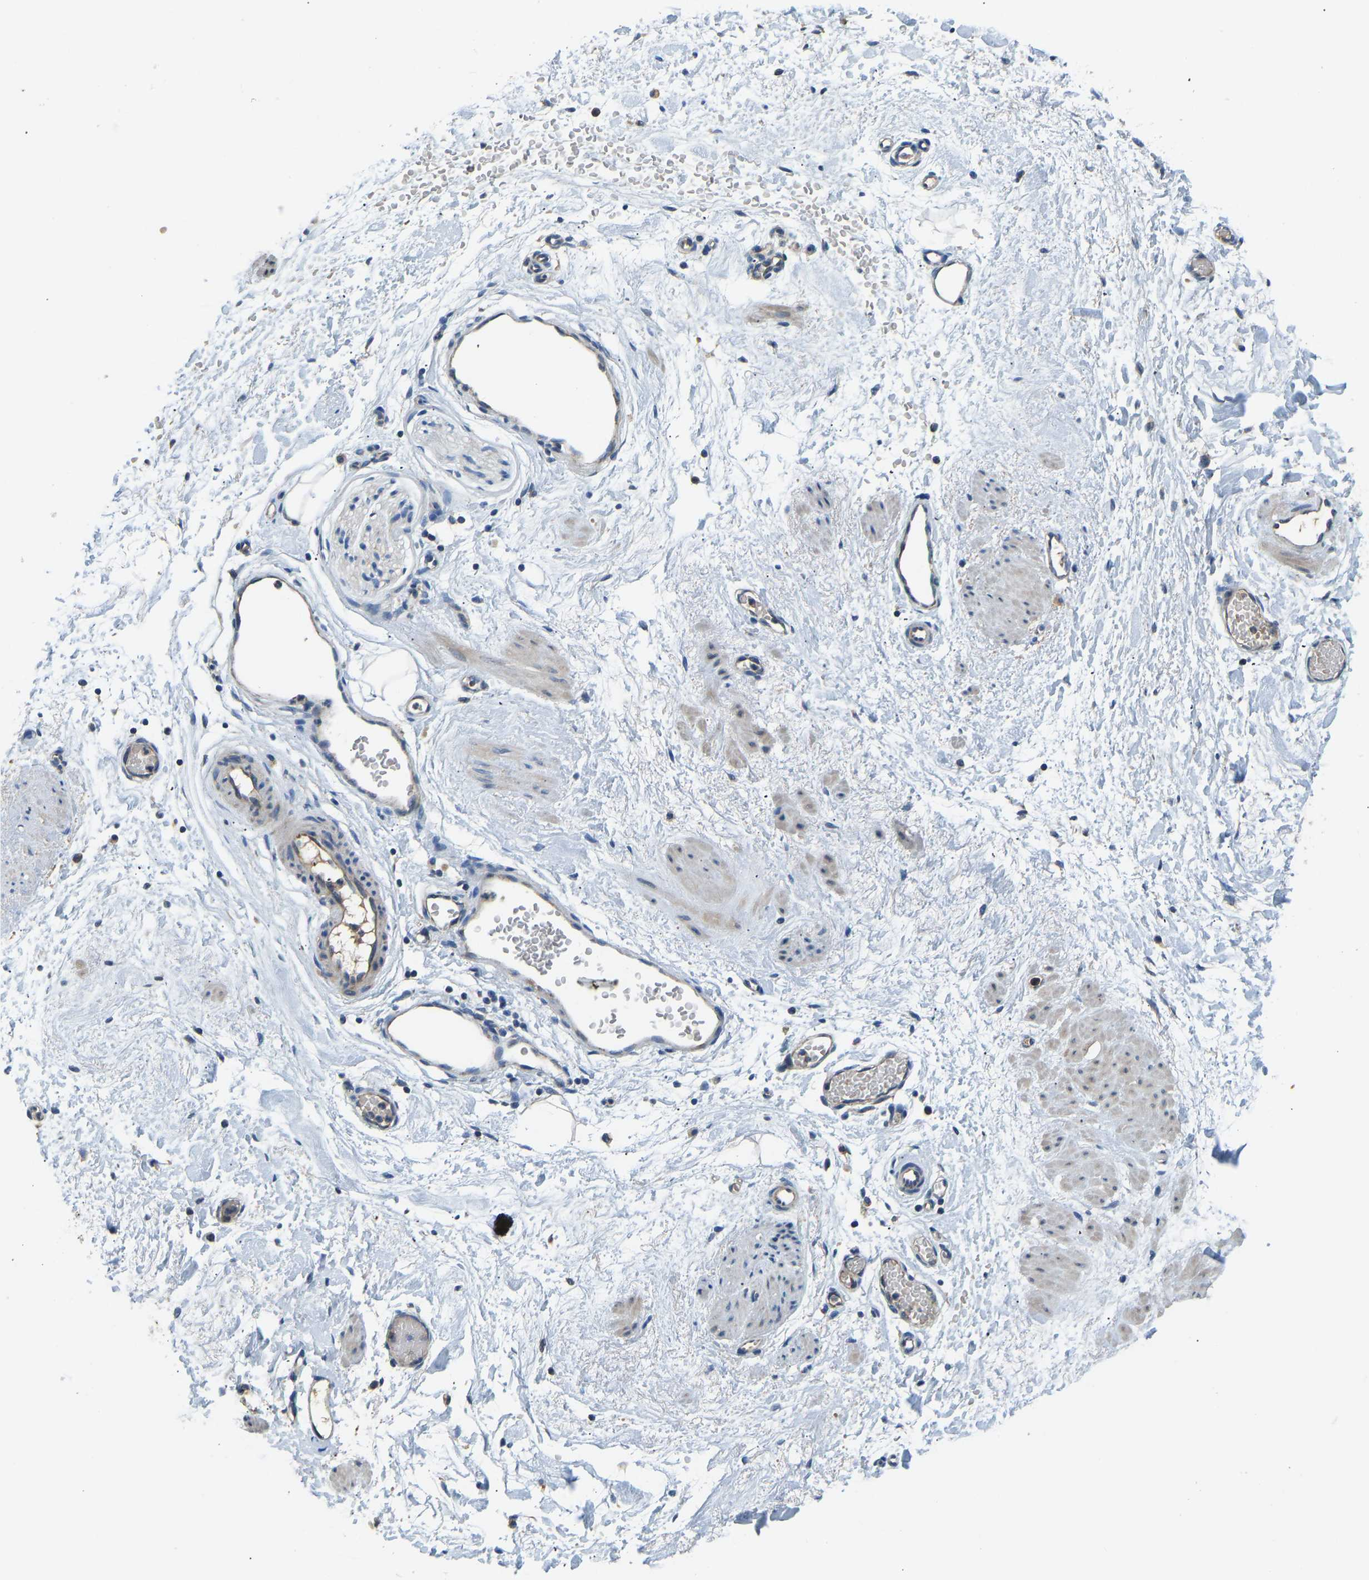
{"staining": {"intensity": "negative", "quantity": "none", "location": "none"}, "tissue": "adipose tissue", "cell_type": "Adipocytes", "image_type": "normal", "snomed": [{"axis": "morphology", "description": "Normal tissue, NOS"}, {"axis": "topography", "description": "Soft tissue"}], "caption": "Immunohistochemistry (IHC) micrograph of benign adipose tissue: adipose tissue stained with DAB (3,3'-diaminobenzidine) reveals no significant protein staining in adipocytes.", "gene": "RBP1", "patient": {"sex": "male", "age": 72}}